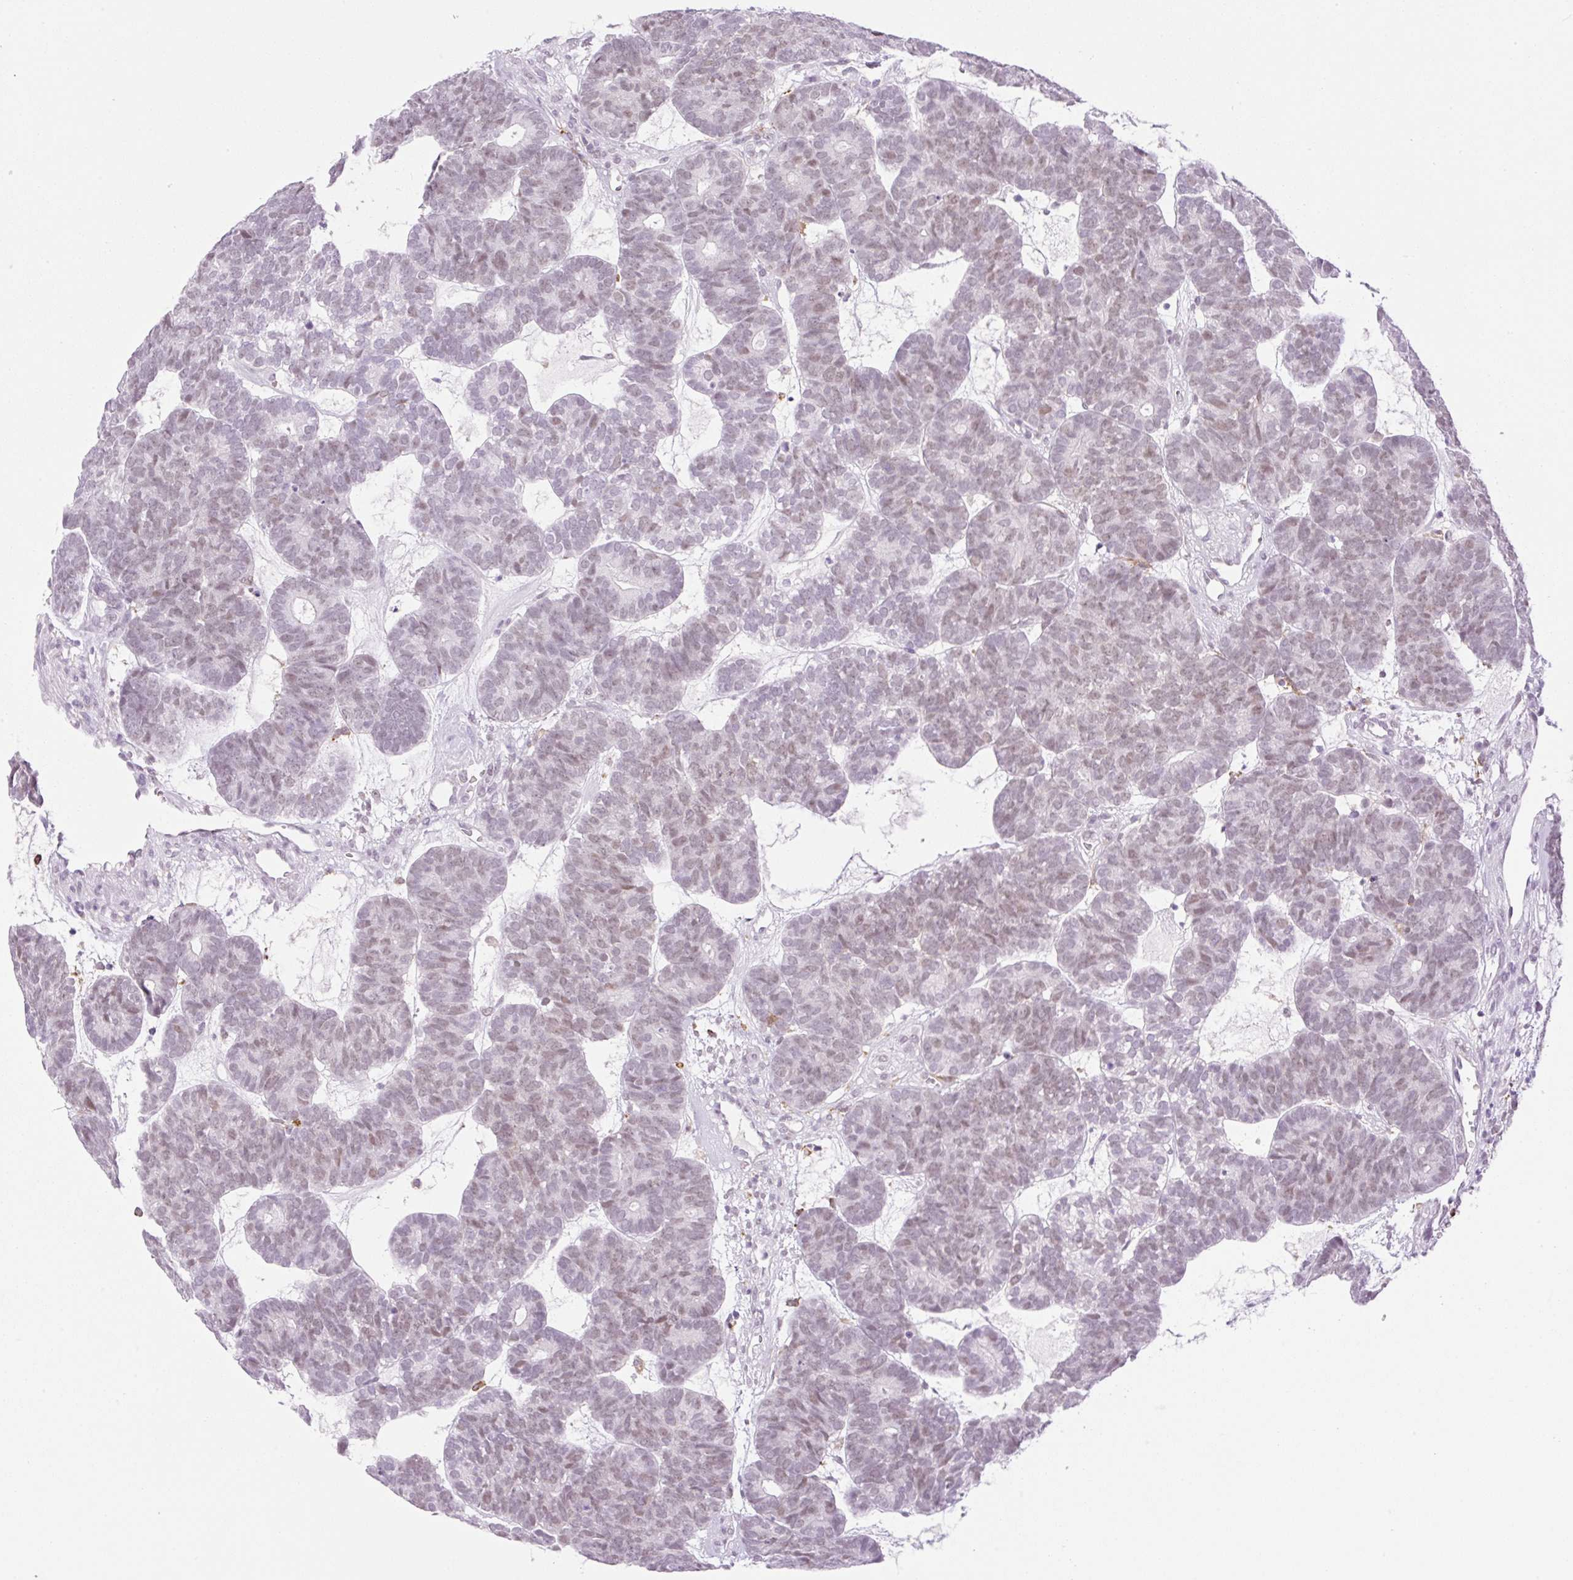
{"staining": {"intensity": "weak", "quantity": ">75%", "location": "nuclear"}, "tissue": "head and neck cancer", "cell_type": "Tumor cells", "image_type": "cancer", "snomed": [{"axis": "morphology", "description": "Adenocarcinoma, NOS"}, {"axis": "topography", "description": "Head-Neck"}], "caption": "Head and neck cancer (adenocarcinoma) stained for a protein exhibits weak nuclear positivity in tumor cells.", "gene": "PALM3", "patient": {"sex": "female", "age": 81}}